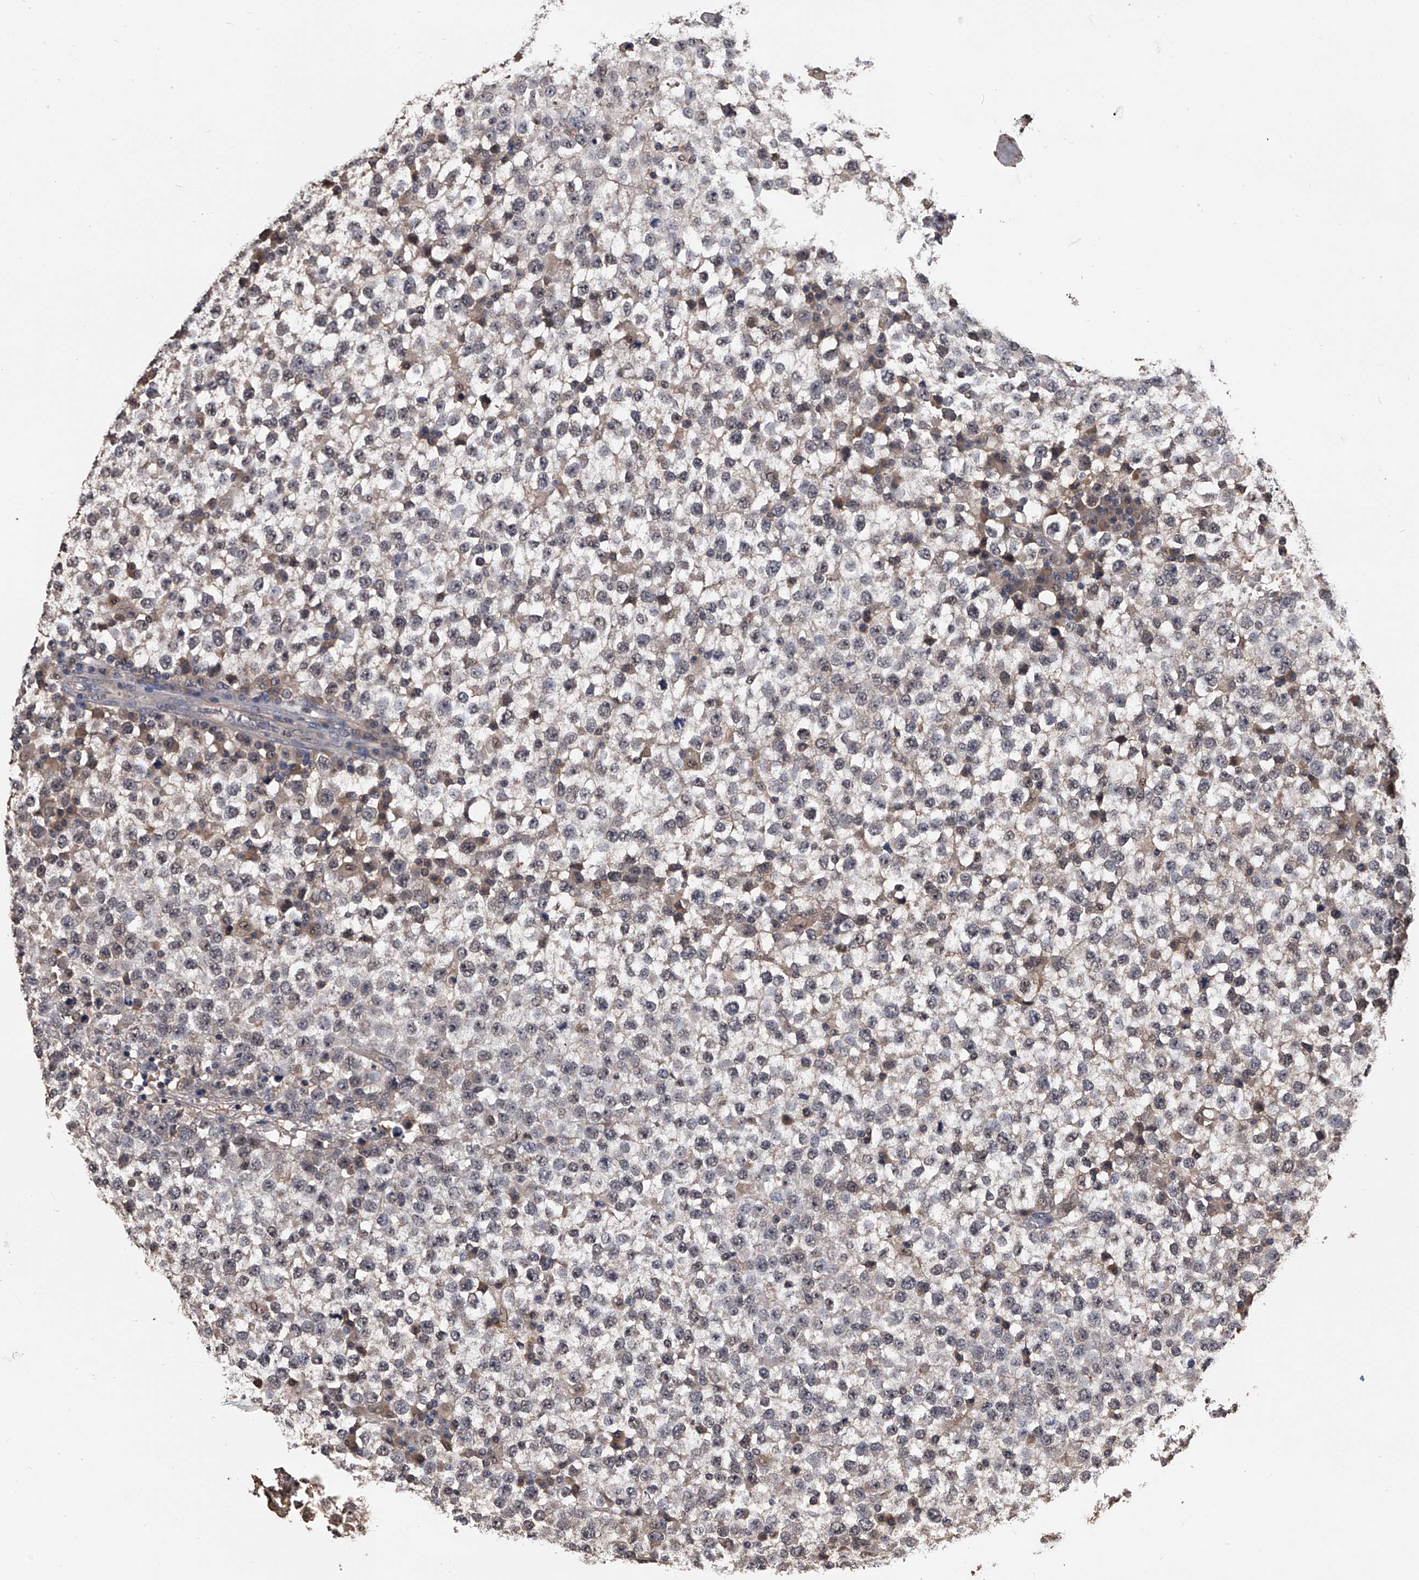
{"staining": {"intensity": "weak", "quantity": "25%-75%", "location": "cytoplasmic/membranous"}, "tissue": "testis cancer", "cell_type": "Tumor cells", "image_type": "cancer", "snomed": [{"axis": "morphology", "description": "Seminoma, NOS"}, {"axis": "topography", "description": "Testis"}], "caption": "High-power microscopy captured an immunohistochemistry (IHC) histopathology image of testis cancer, revealing weak cytoplasmic/membranous staining in approximately 25%-75% of tumor cells. (brown staining indicates protein expression, while blue staining denotes nuclei).", "gene": "EFCAB7", "patient": {"sex": "male", "age": 65}}